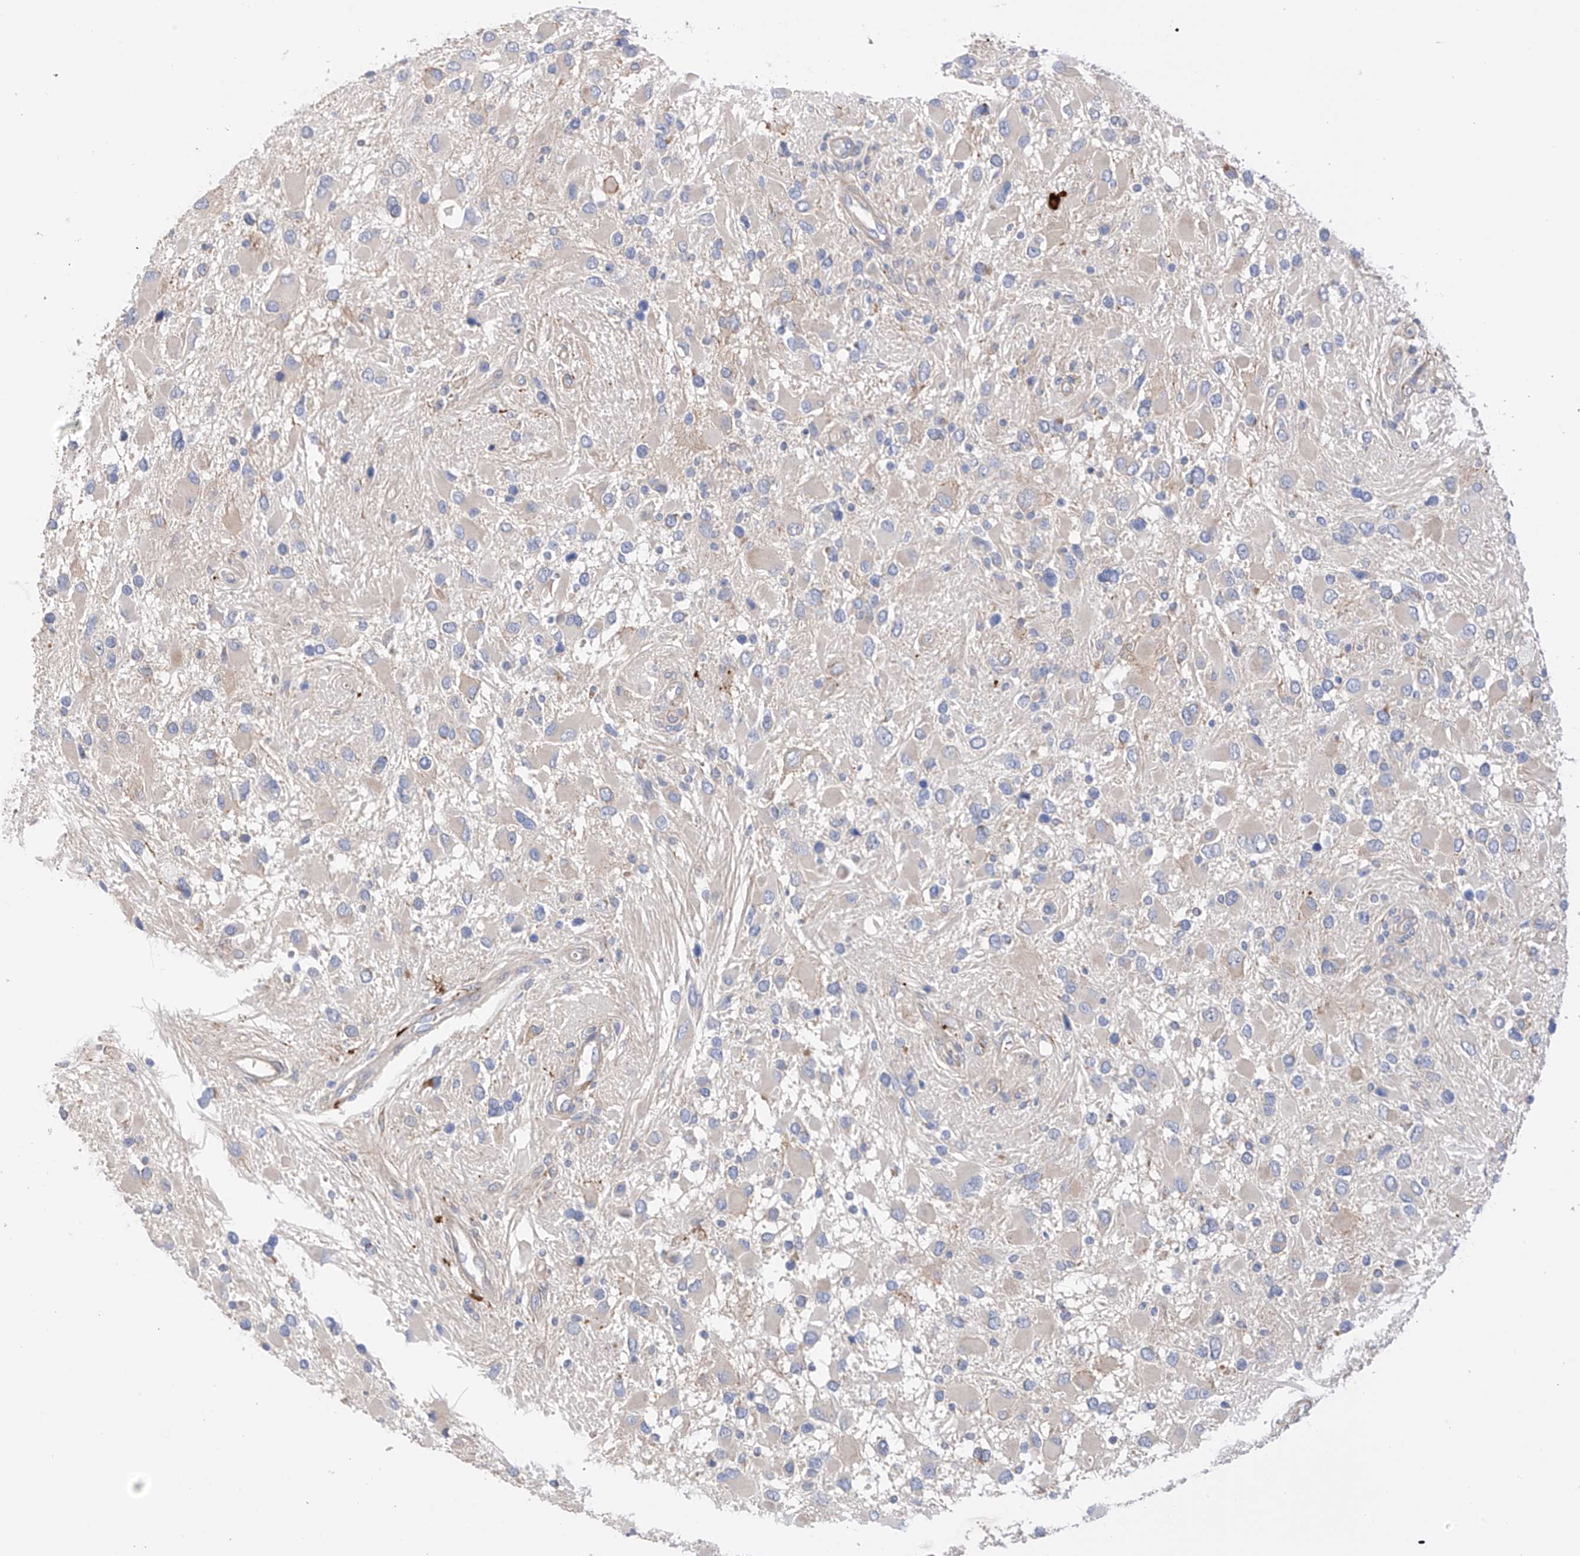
{"staining": {"intensity": "negative", "quantity": "none", "location": "none"}, "tissue": "glioma", "cell_type": "Tumor cells", "image_type": "cancer", "snomed": [{"axis": "morphology", "description": "Glioma, malignant, High grade"}, {"axis": "topography", "description": "Brain"}], "caption": "High power microscopy micrograph of an immunohistochemistry photomicrograph of glioma, revealing no significant positivity in tumor cells.", "gene": "REC8", "patient": {"sex": "male", "age": 53}}